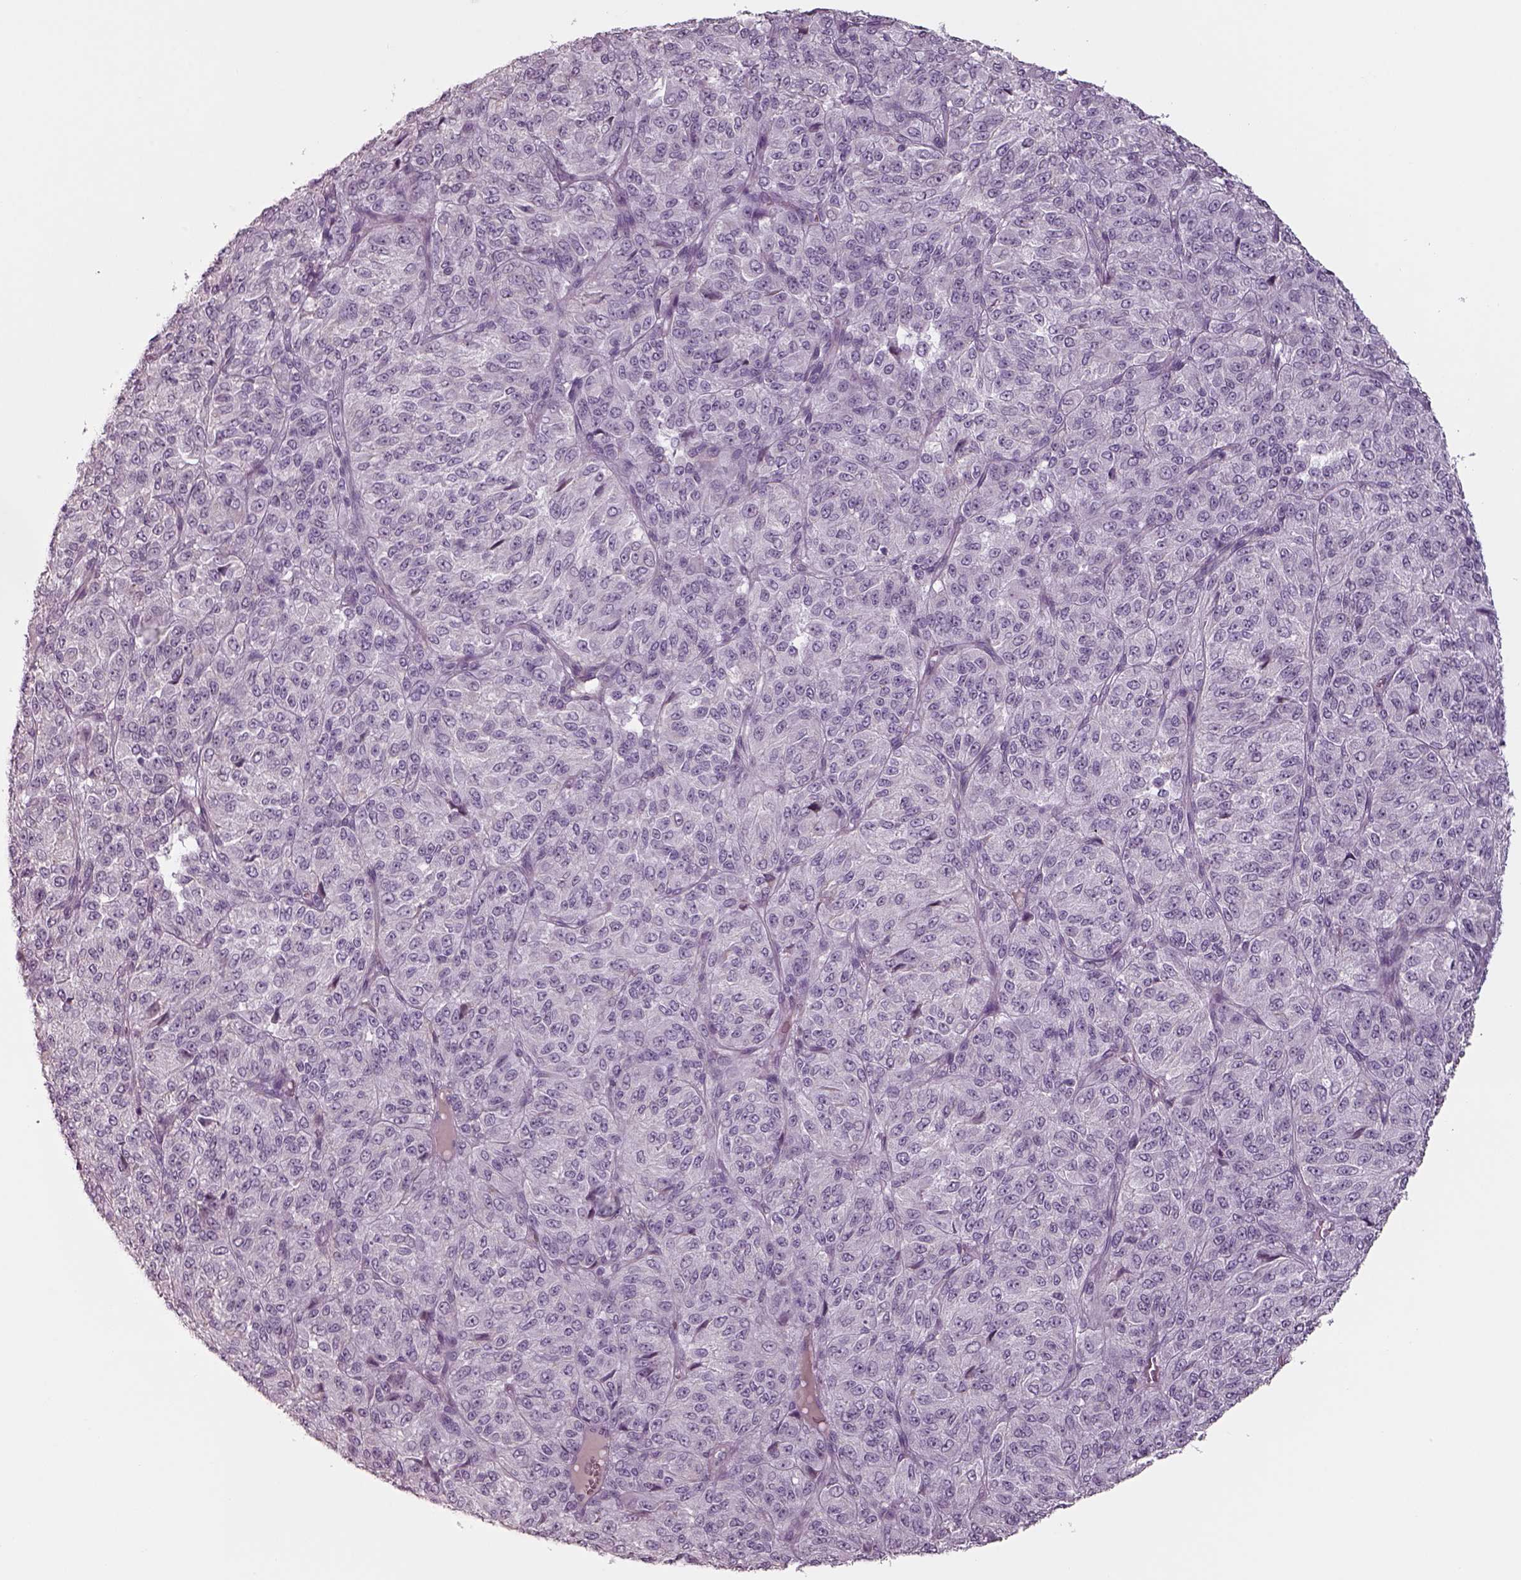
{"staining": {"intensity": "negative", "quantity": "none", "location": "none"}, "tissue": "melanoma", "cell_type": "Tumor cells", "image_type": "cancer", "snomed": [{"axis": "morphology", "description": "Malignant melanoma, Metastatic site"}, {"axis": "topography", "description": "Brain"}], "caption": "Malignant melanoma (metastatic site) was stained to show a protein in brown. There is no significant expression in tumor cells. (DAB (3,3'-diaminobenzidine) immunohistochemistry with hematoxylin counter stain).", "gene": "SEPTIN14", "patient": {"sex": "female", "age": 56}}